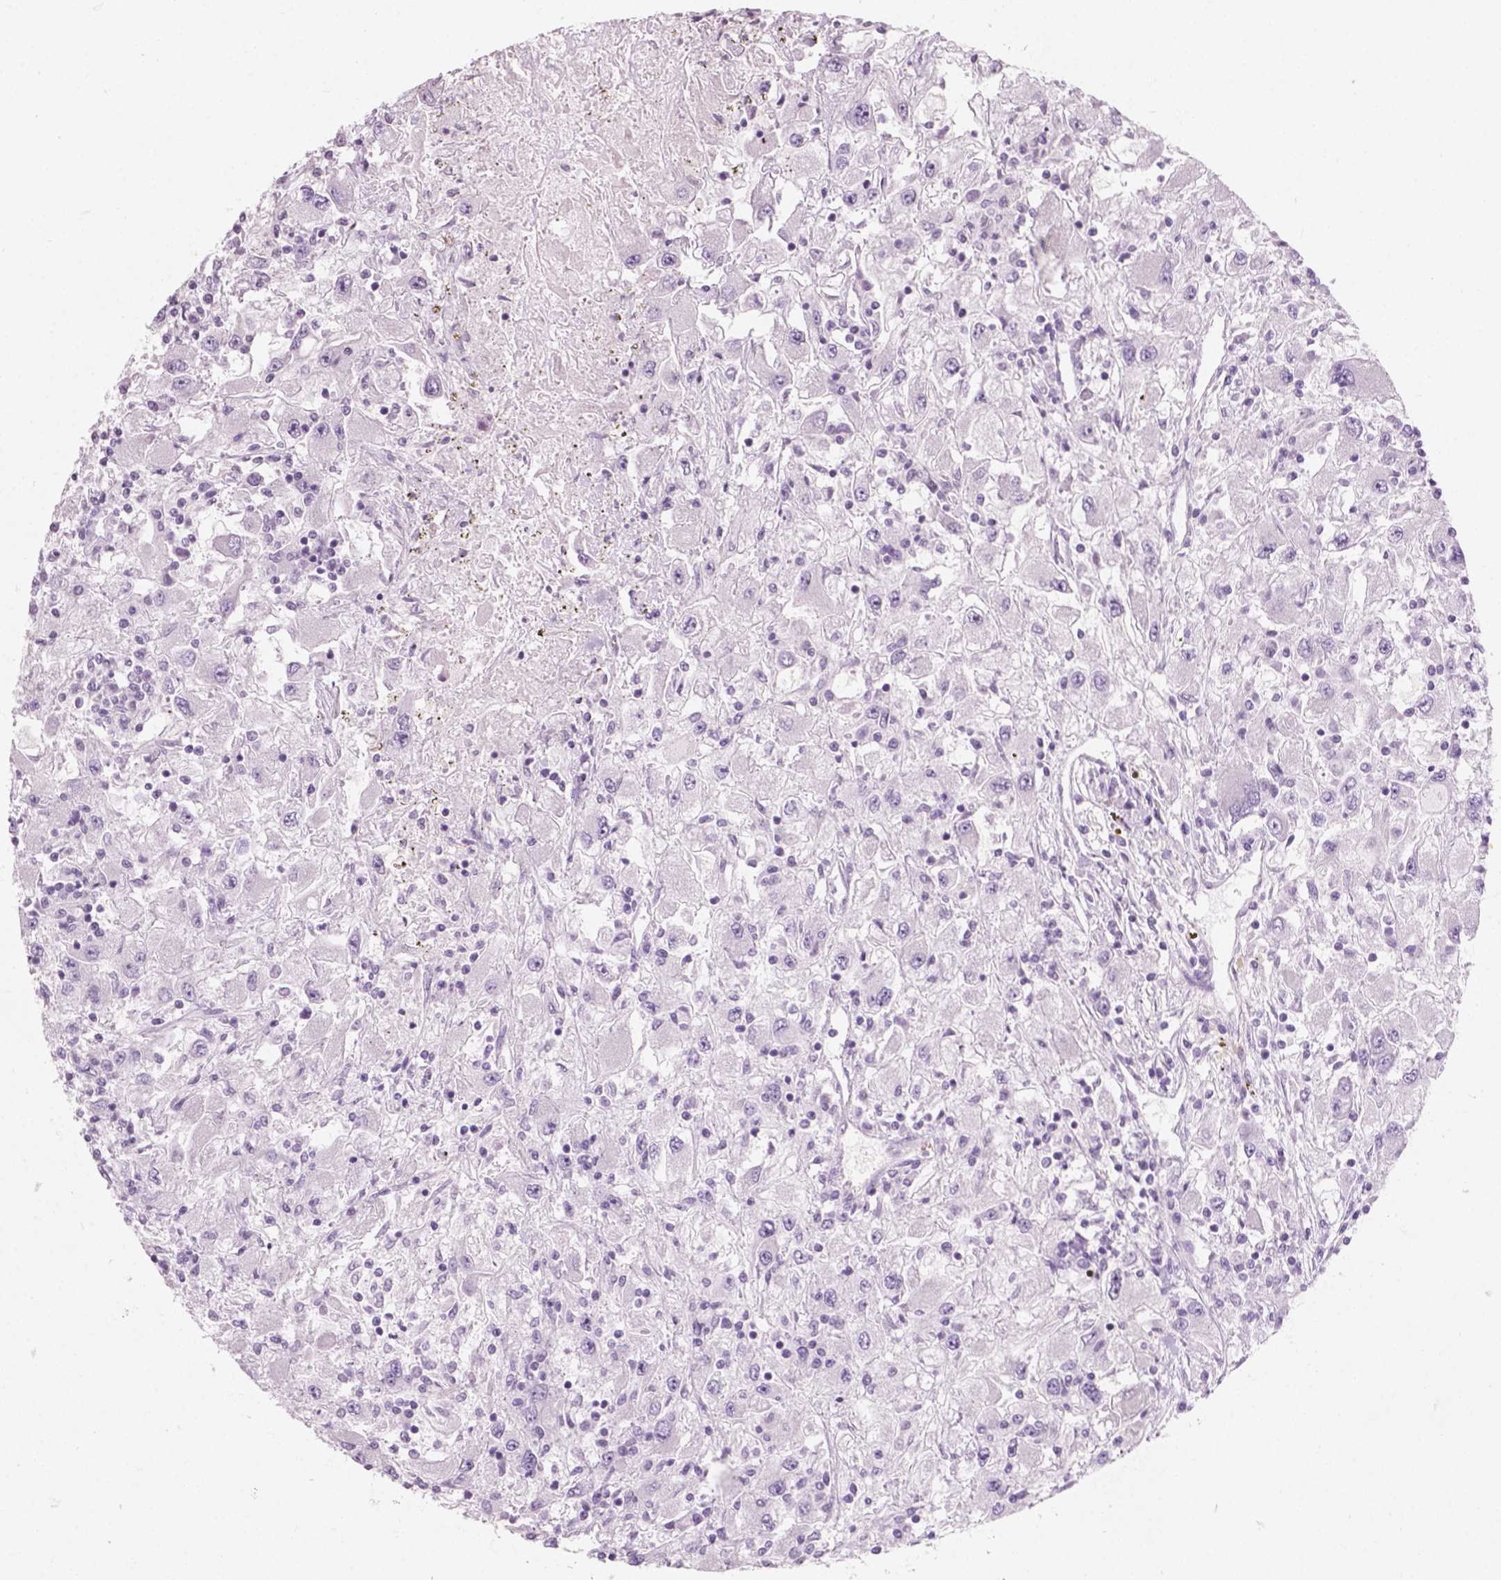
{"staining": {"intensity": "negative", "quantity": "none", "location": "none"}, "tissue": "renal cancer", "cell_type": "Tumor cells", "image_type": "cancer", "snomed": [{"axis": "morphology", "description": "Adenocarcinoma, NOS"}, {"axis": "topography", "description": "Kidney"}], "caption": "This is an IHC micrograph of human renal cancer (adenocarcinoma). There is no positivity in tumor cells.", "gene": "AWAT1", "patient": {"sex": "female", "age": 67}}